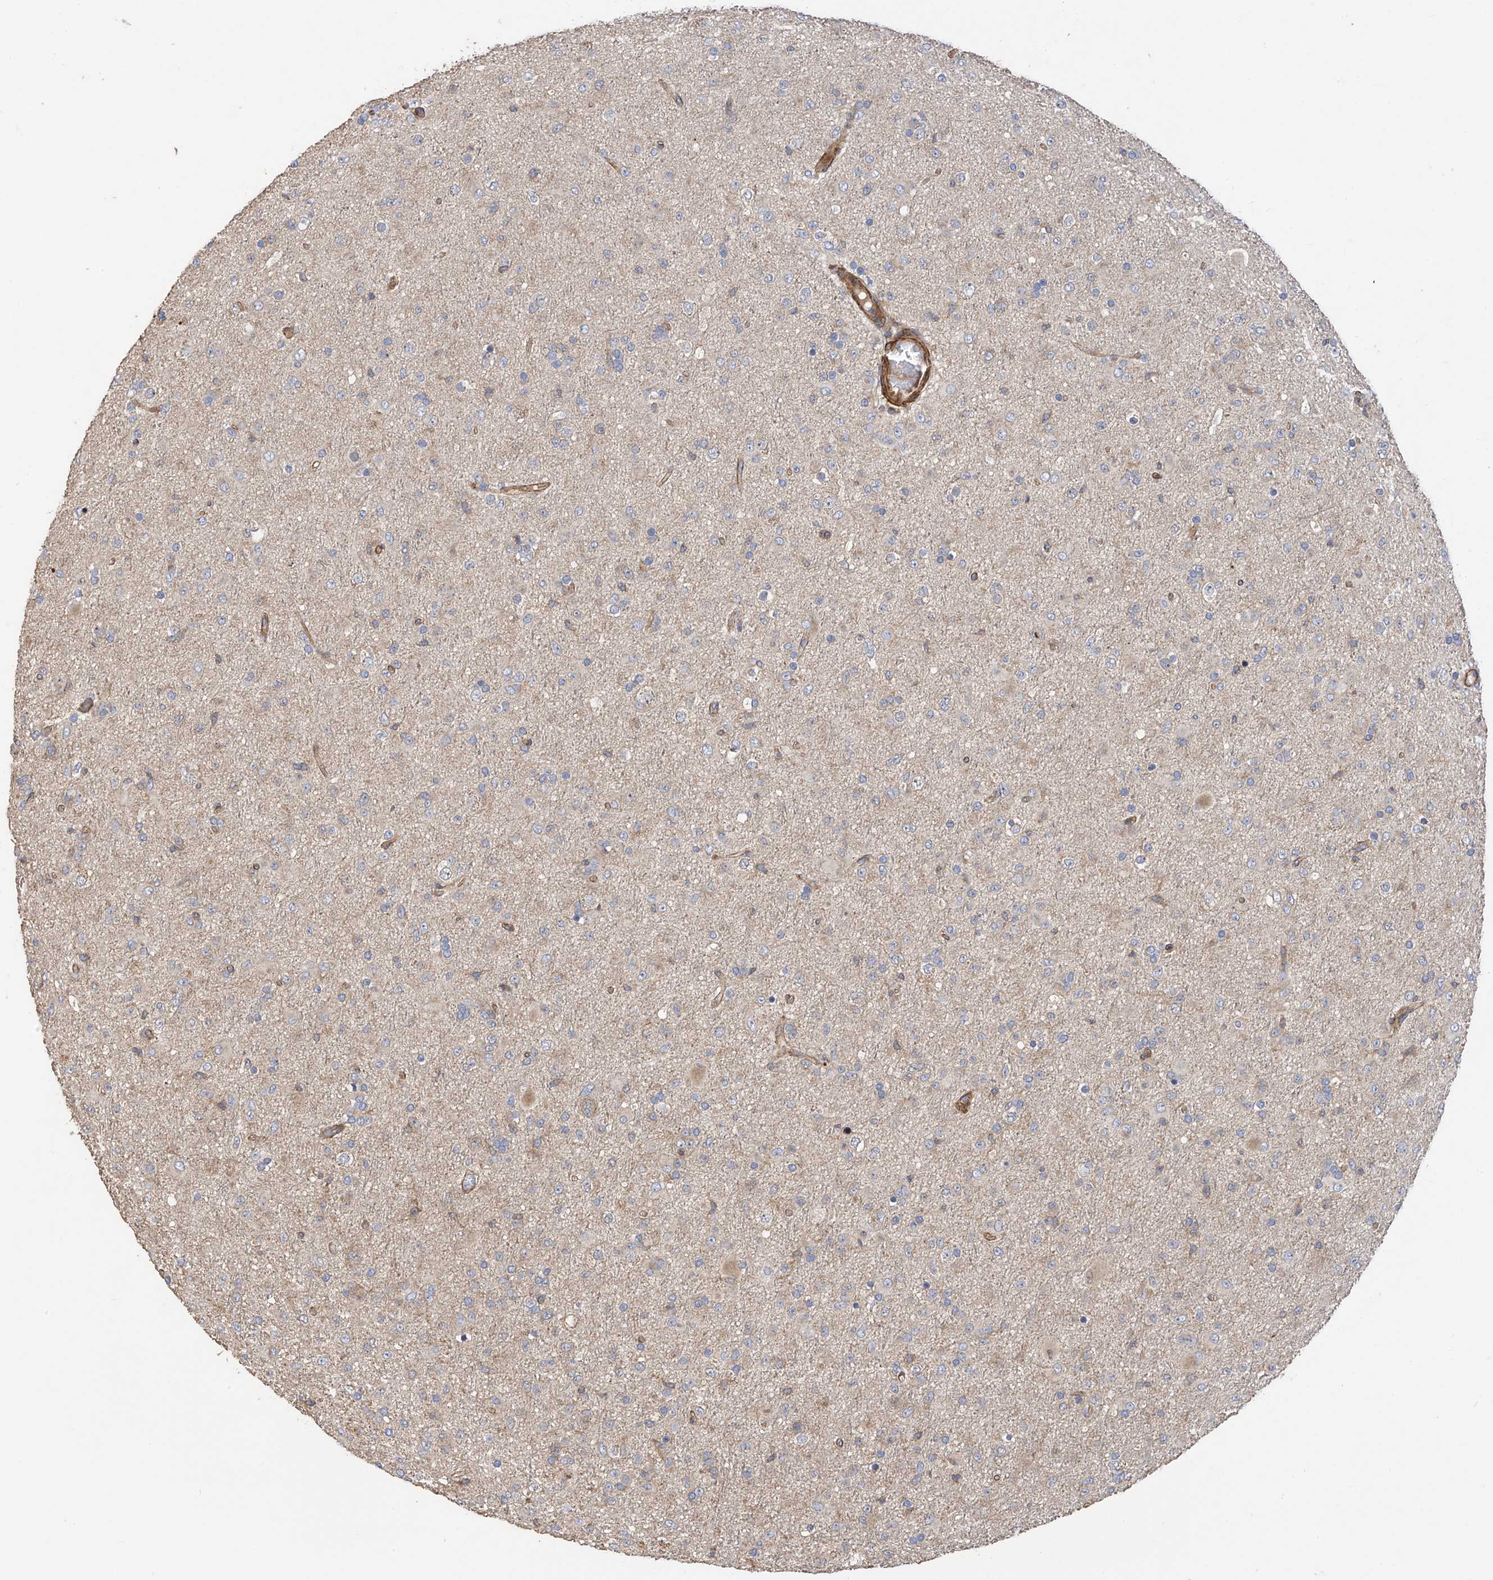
{"staining": {"intensity": "negative", "quantity": "none", "location": "none"}, "tissue": "glioma", "cell_type": "Tumor cells", "image_type": "cancer", "snomed": [{"axis": "morphology", "description": "Glioma, malignant, Low grade"}, {"axis": "topography", "description": "Brain"}], "caption": "High power microscopy histopathology image of an IHC photomicrograph of malignant glioma (low-grade), revealing no significant staining in tumor cells. (Brightfield microscopy of DAB immunohistochemistry (IHC) at high magnification).", "gene": "SLC43A3", "patient": {"sex": "male", "age": 65}}